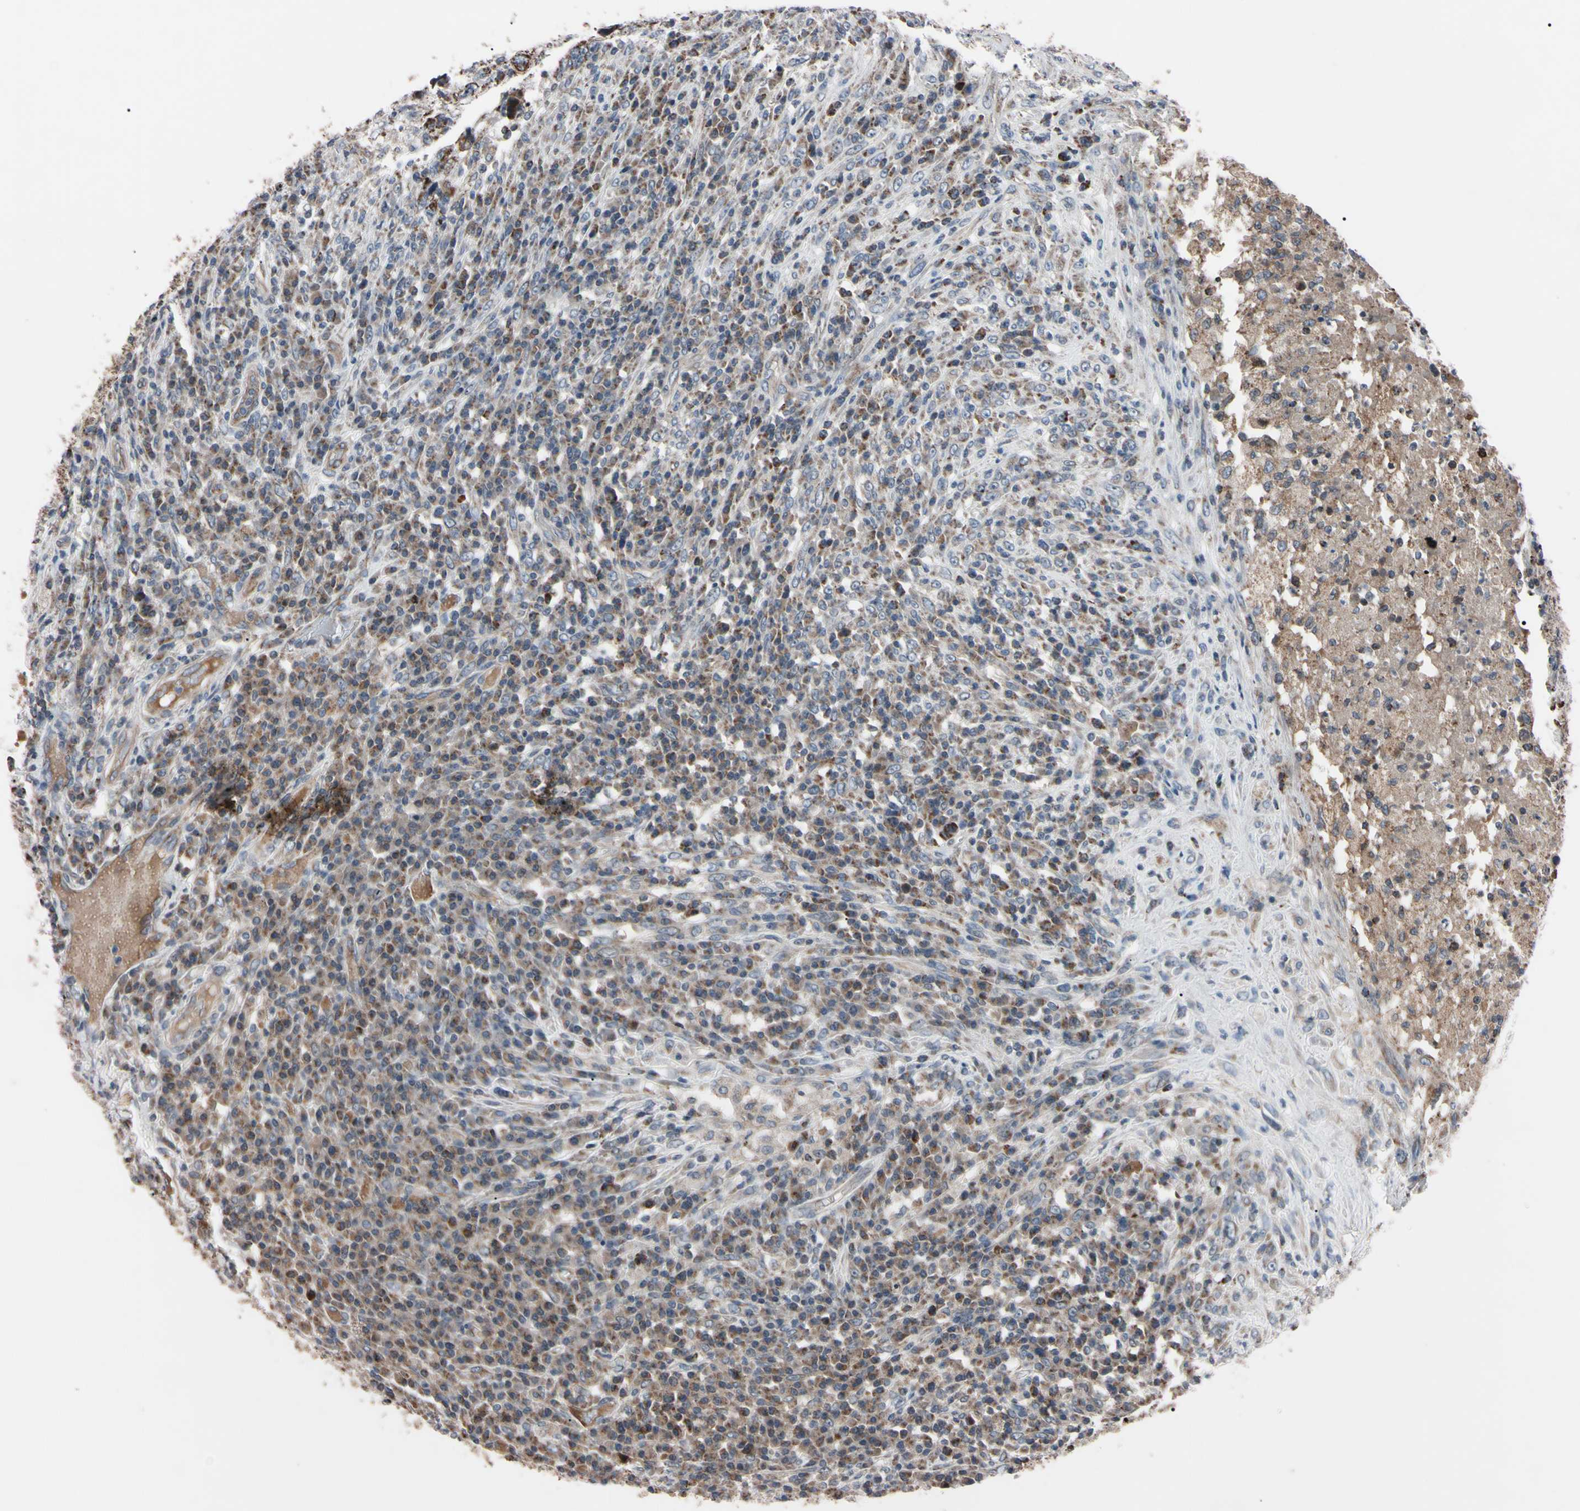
{"staining": {"intensity": "weak", "quantity": "25%-75%", "location": "cytoplasmic/membranous"}, "tissue": "testis cancer", "cell_type": "Tumor cells", "image_type": "cancer", "snomed": [{"axis": "morphology", "description": "Necrosis, NOS"}, {"axis": "morphology", "description": "Carcinoma, Embryonal, NOS"}, {"axis": "topography", "description": "Testis"}], "caption": "Immunohistochemistry image of human testis cancer stained for a protein (brown), which shows low levels of weak cytoplasmic/membranous positivity in about 25%-75% of tumor cells.", "gene": "TNFRSF1A", "patient": {"sex": "male", "age": 19}}